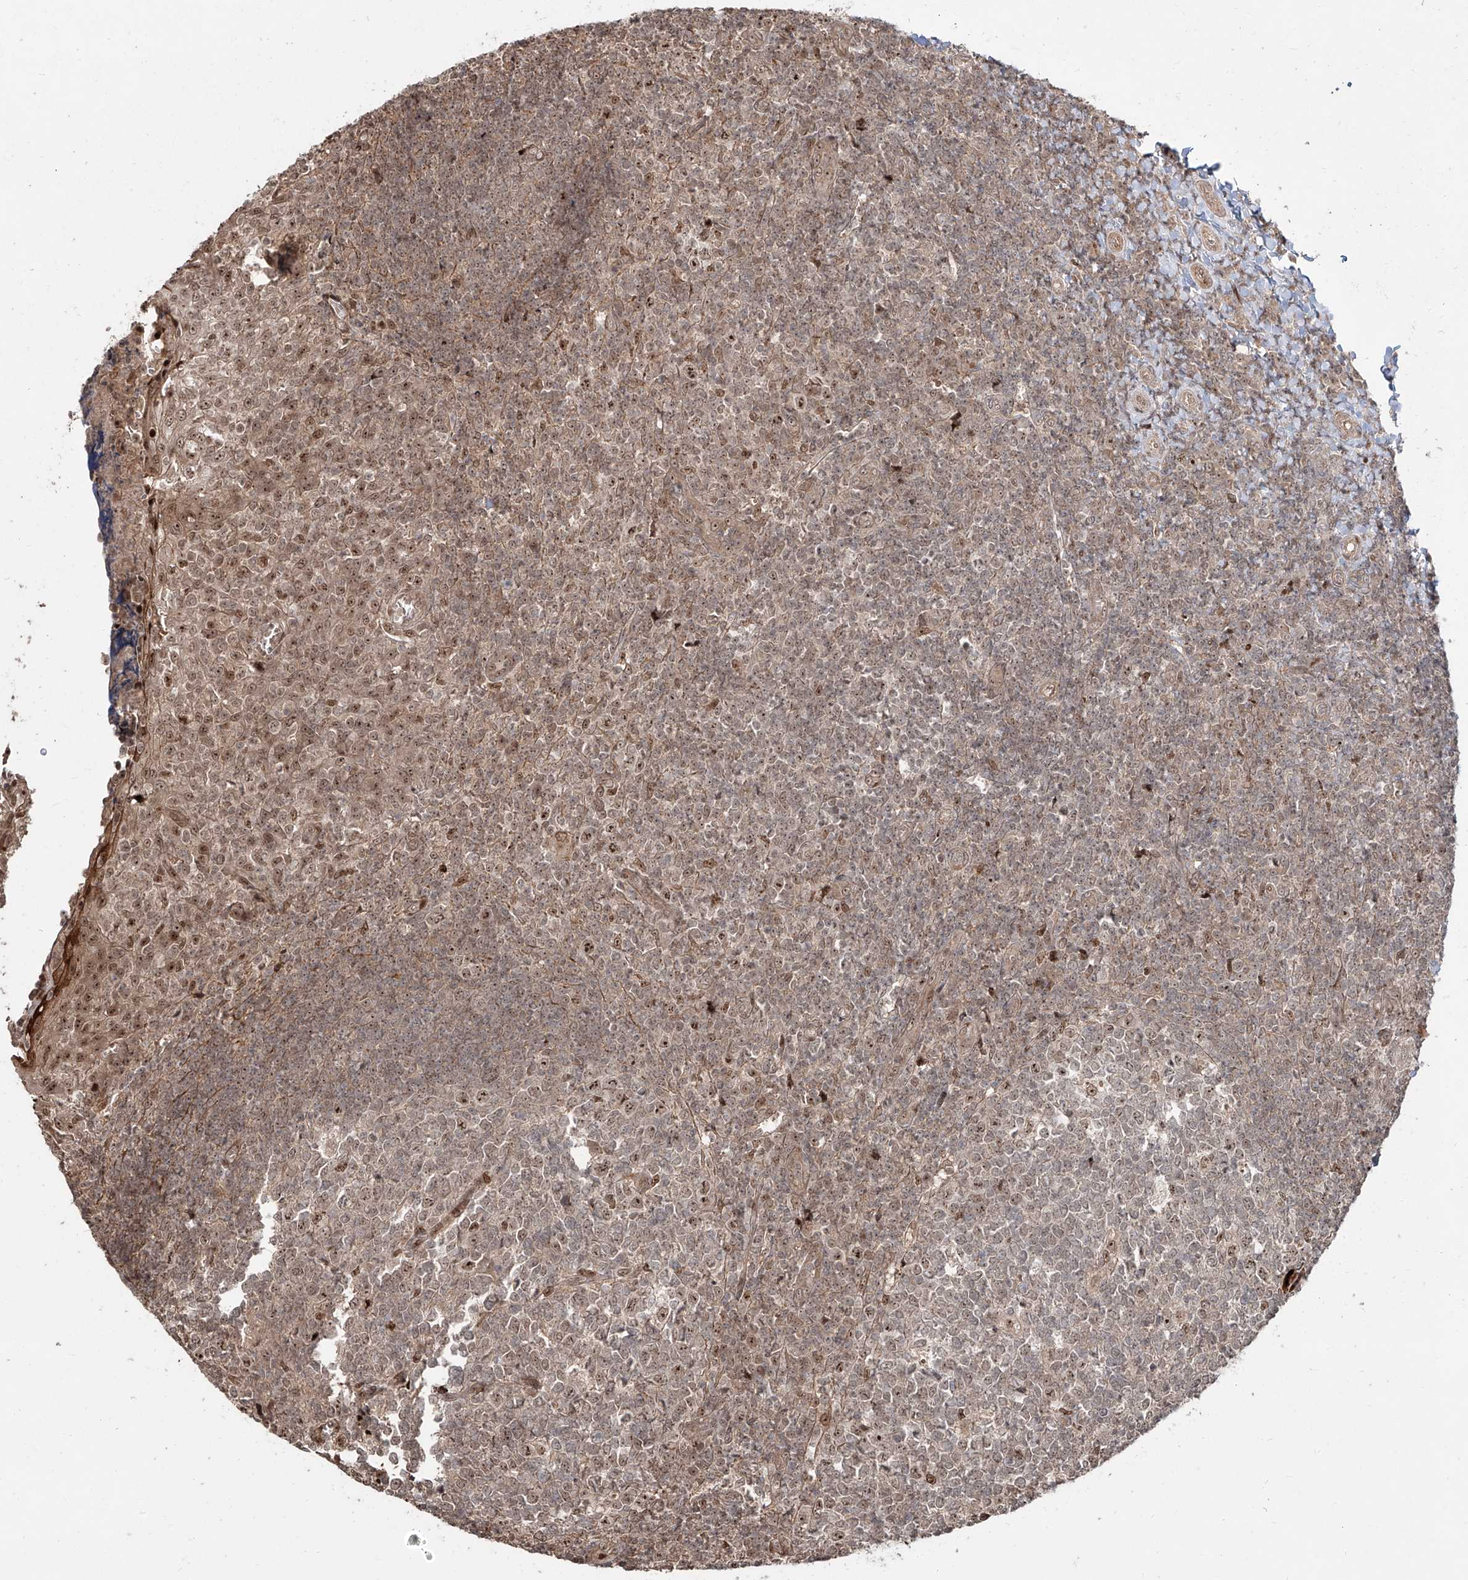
{"staining": {"intensity": "moderate", "quantity": "<25%", "location": "nuclear"}, "tissue": "tonsil", "cell_type": "Germinal center cells", "image_type": "normal", "snomed": [{"axis": "morphology", "description": "Normal tissue, NOS"}, {"axis": "topography", "description": "Tonsil"}], "caption": "Immunohistochemistry histopathology image of normal tonsil: human tonsil stained using immunohistochemistry (IHC) reveals low levels of moderate protein expression localized specifically in the nuclear of germinal center cells, appearing as a nuclear brown color.", "gene": "ZNF710", "patient": {"sex": "female", "age": 19}}